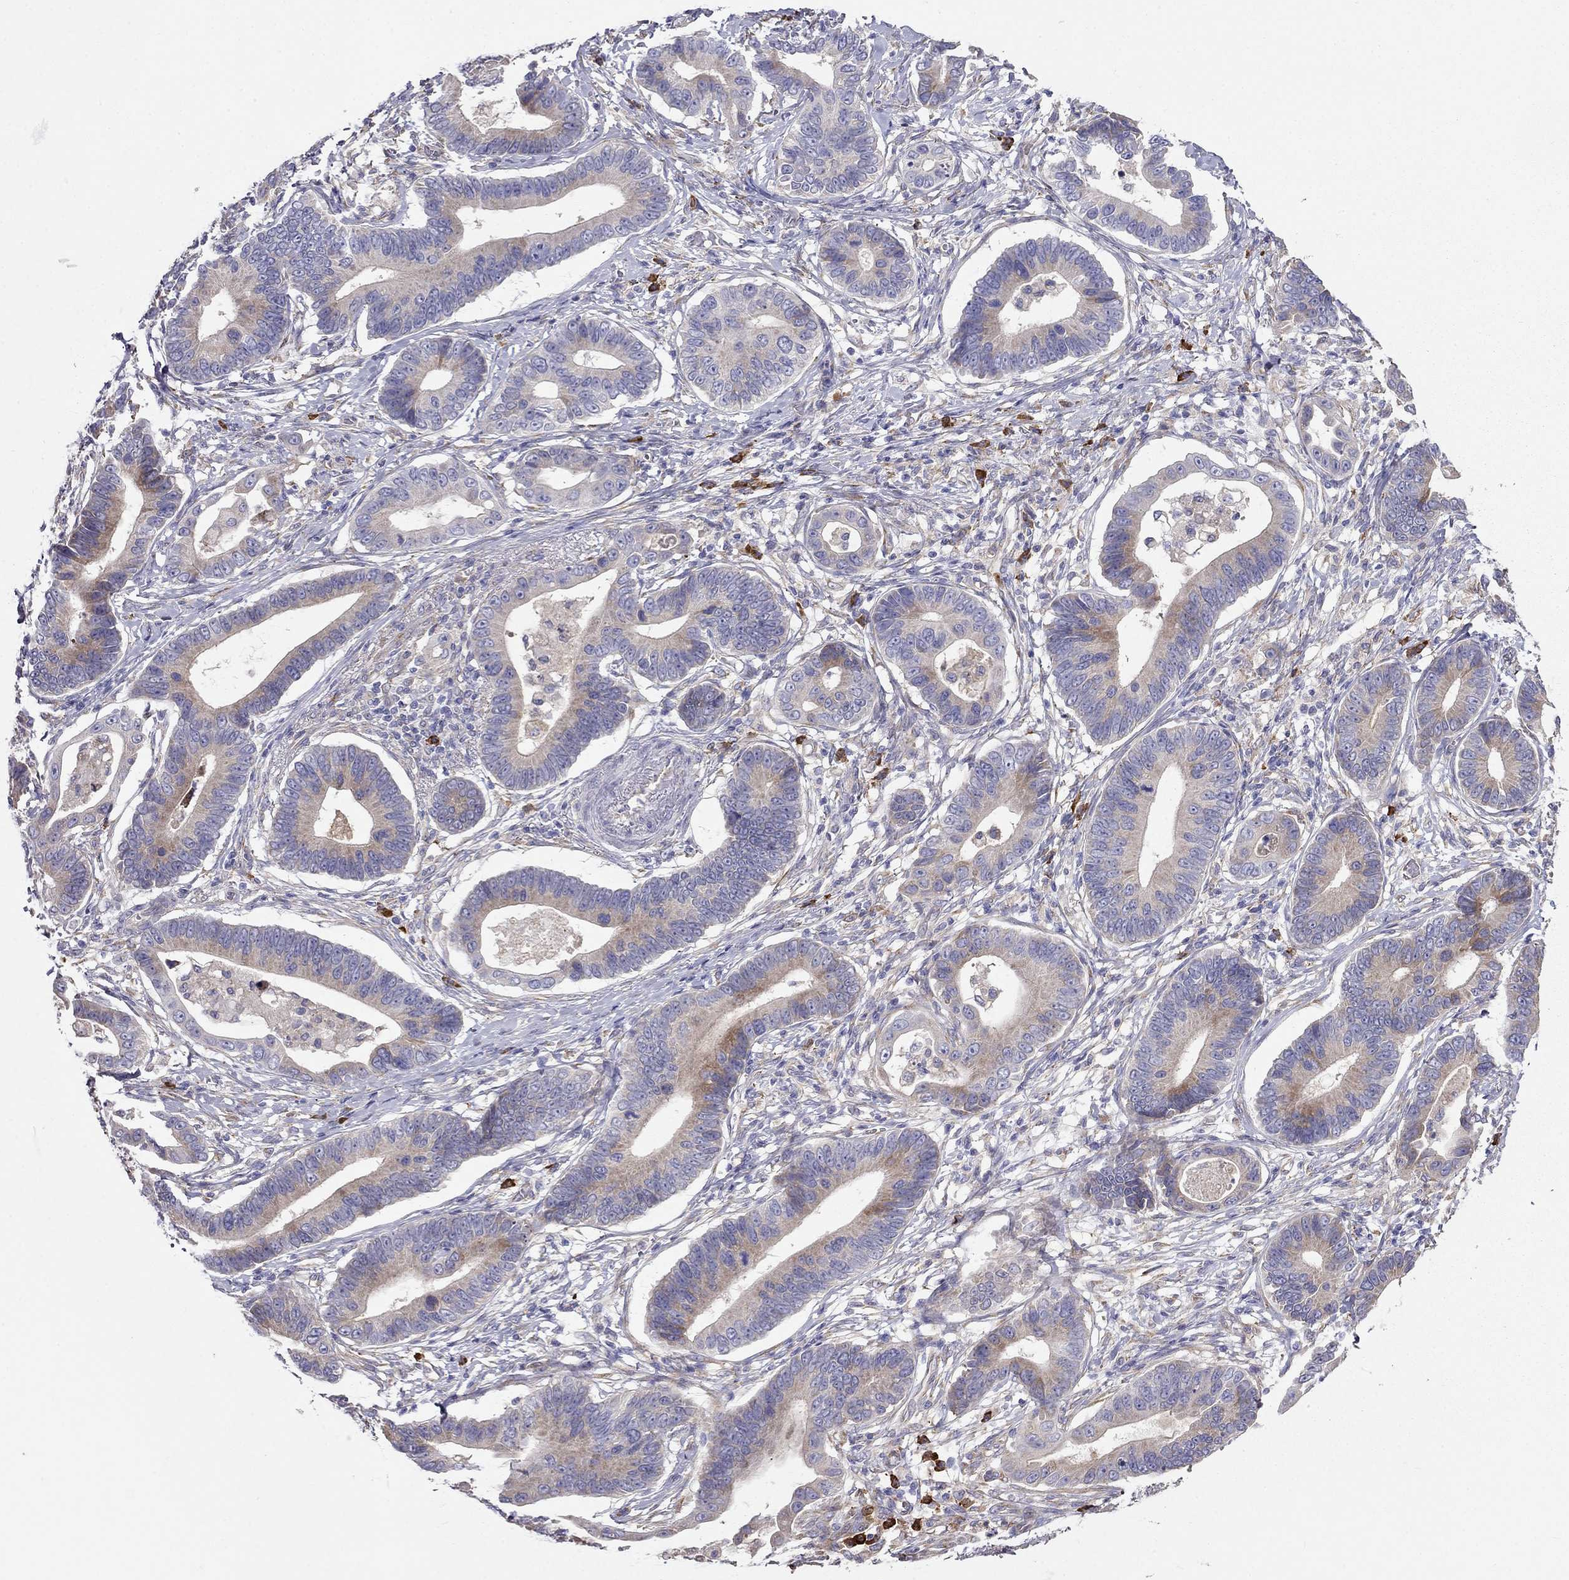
{"staining": {"intensity": "weak", "quantity": "<25%", "location": "cytoplasmic/membranous"}, "tissue": "stomach cancer", "cell_type": "Tumor cells", "image_type": "cancer", "snomed": [{"axis": "morphology", "description": "Adenocarcinoma, NOS"}, {"axis": "topography", "description": "Stomach"}], "caption": "The IHC micrograph has no significant expression in tumor cells of stomach cancer tissue.", "gene": "LONRF2", "patient": {"sex": "male", "age": 84}}